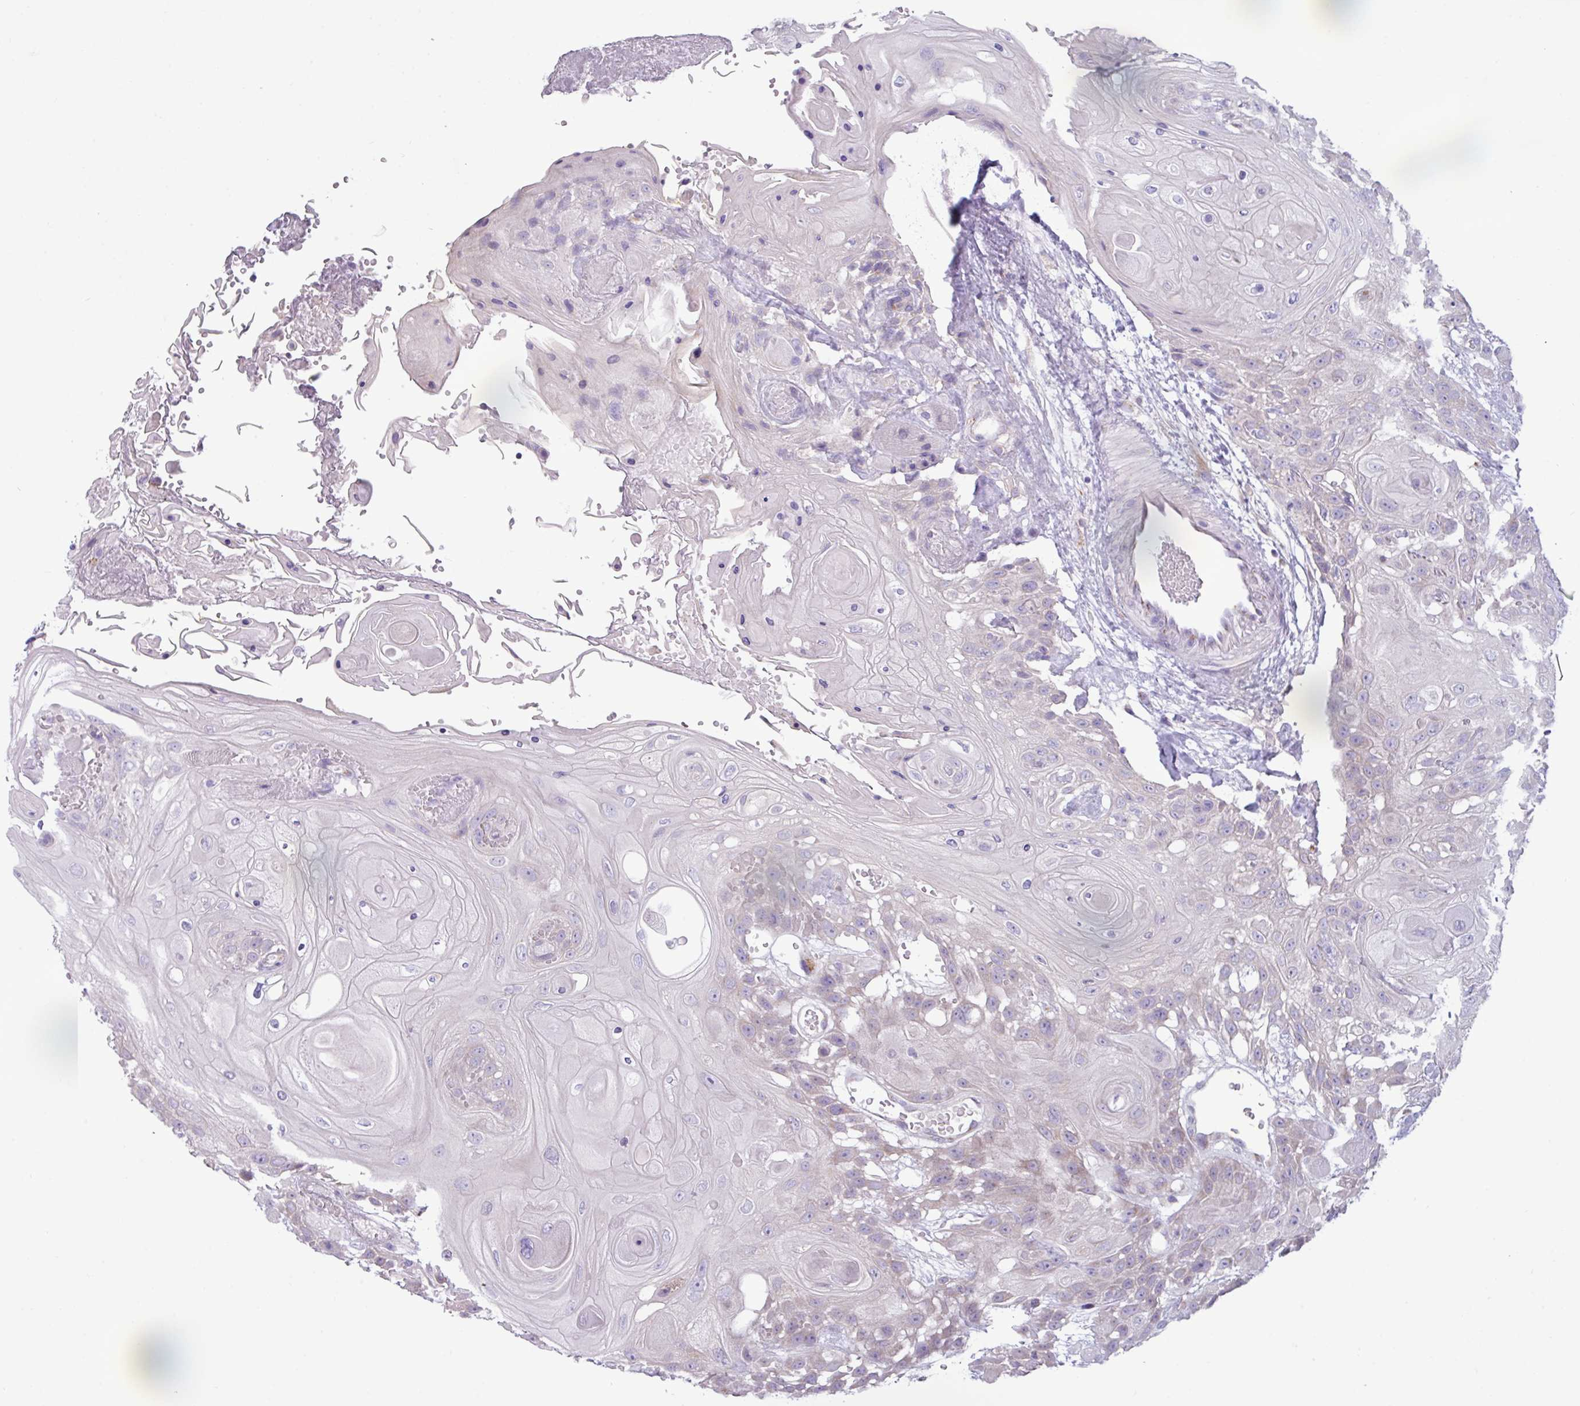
{"staining": {"intensity": "weak", "quantity": "<25%", "location": "cytoplasmic/membranous"}, "tissue": "head and neck cancer", "cell_type": "Tumor cells", "image_type": "cancer", "snomed": [{"axis": "morphology", "description": "Squamous cell carcinoma, NOS"}, {"axis": "topography", "description": "Head-Neck"}], "caption": "Head and neck cancer (squamous cell carcinoma) stained for a protein using IHC displays no staining tumor cells.", "gene": "STIMATE", "patient": {"sex": "female", "age": 43}}